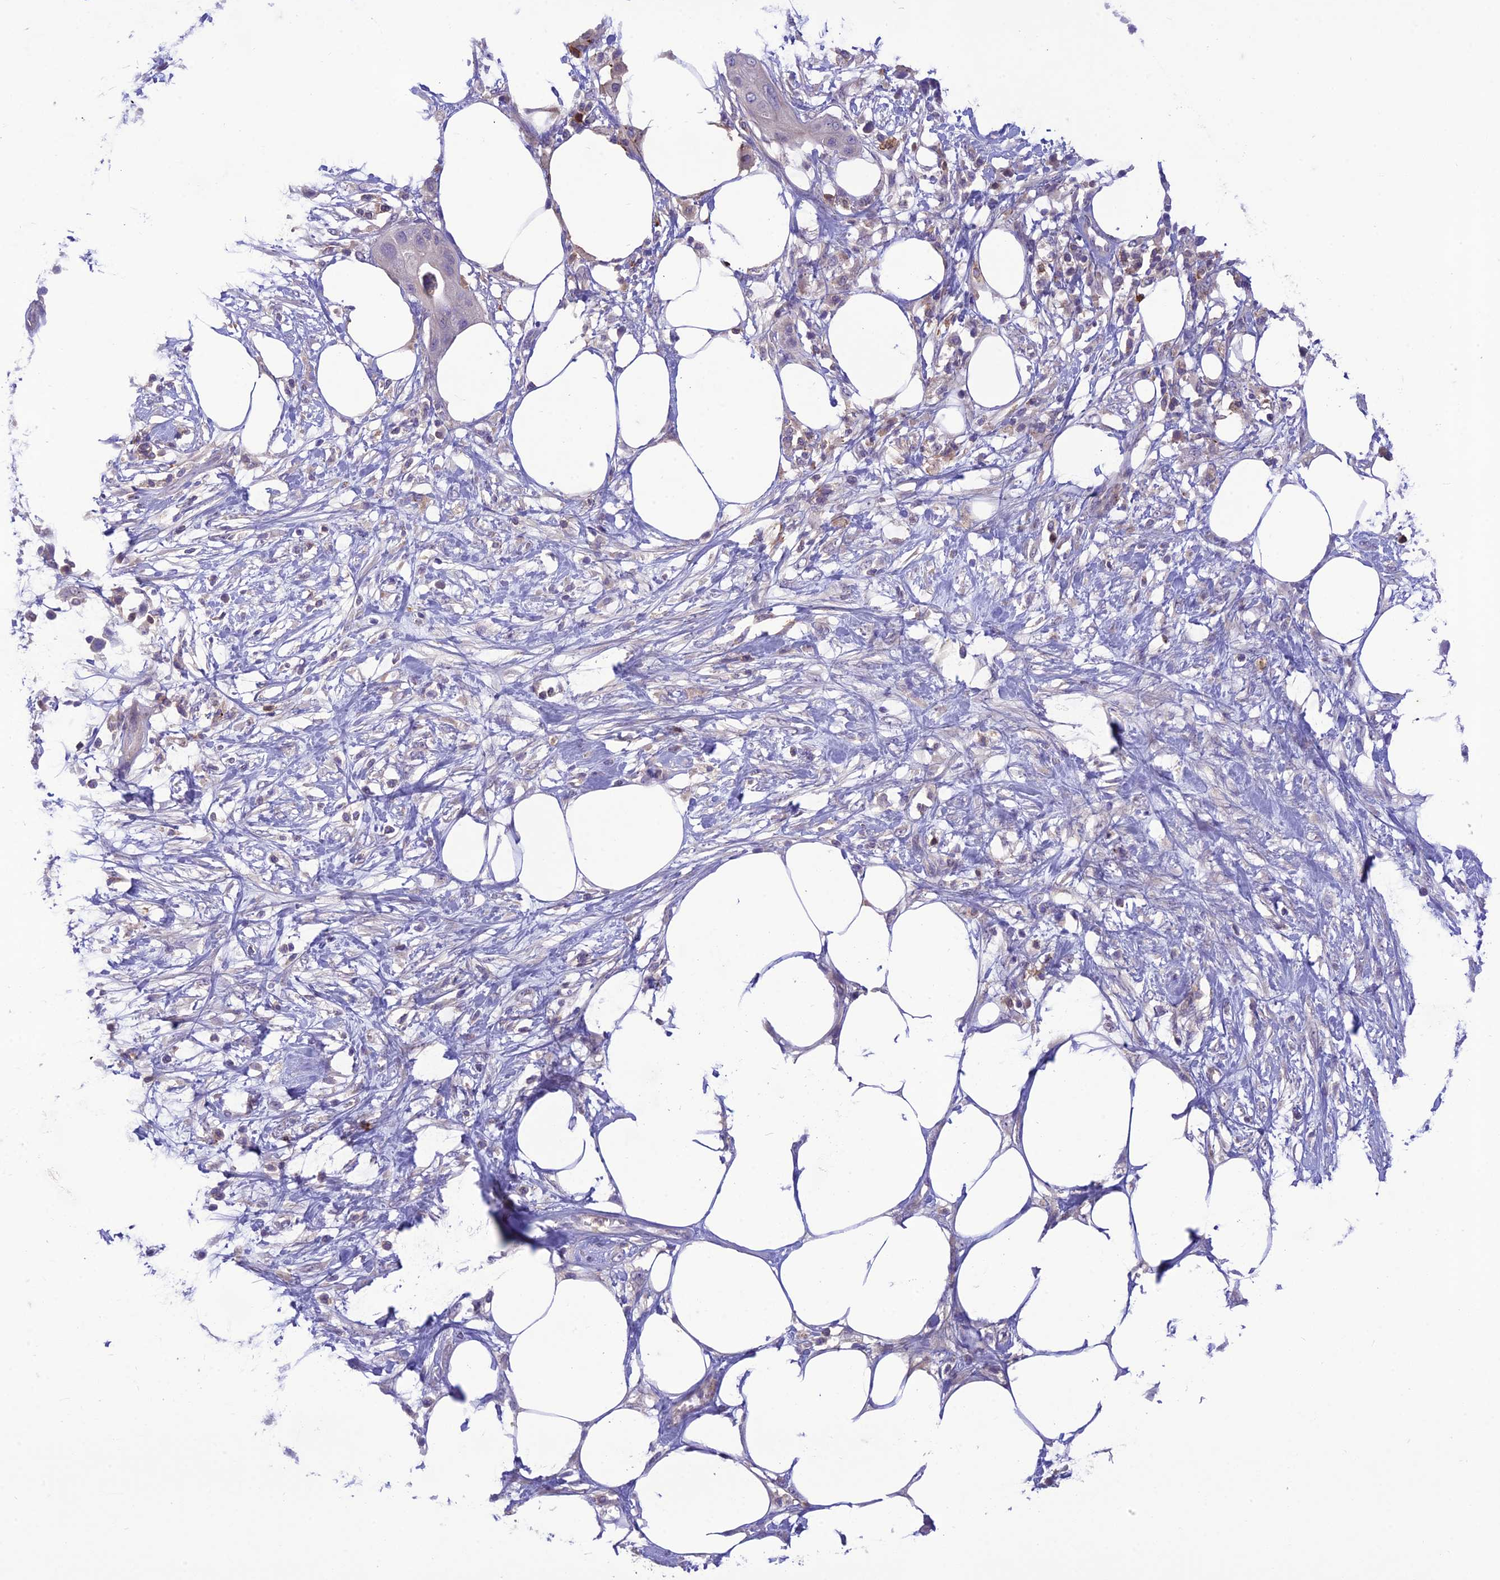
{"staining": {"intensity": "negative", "quantity": "none", "location": "none"}, "tissue": "pancreatic cancer", "cell_type": "Tumor cells", "image_type": "cancer", "snomed": [{"axis": "morphology", "description": "Adenocarcinoma, NOS"}, {"axis": "topography", "description": "Pancreas"}], "caption": "The image demonstrates no significant positivity in tumor cells of adenocarcinoma (pancreatic).", "gene": "ITGAE", "patient": {"sex": "male", "age": 68}}